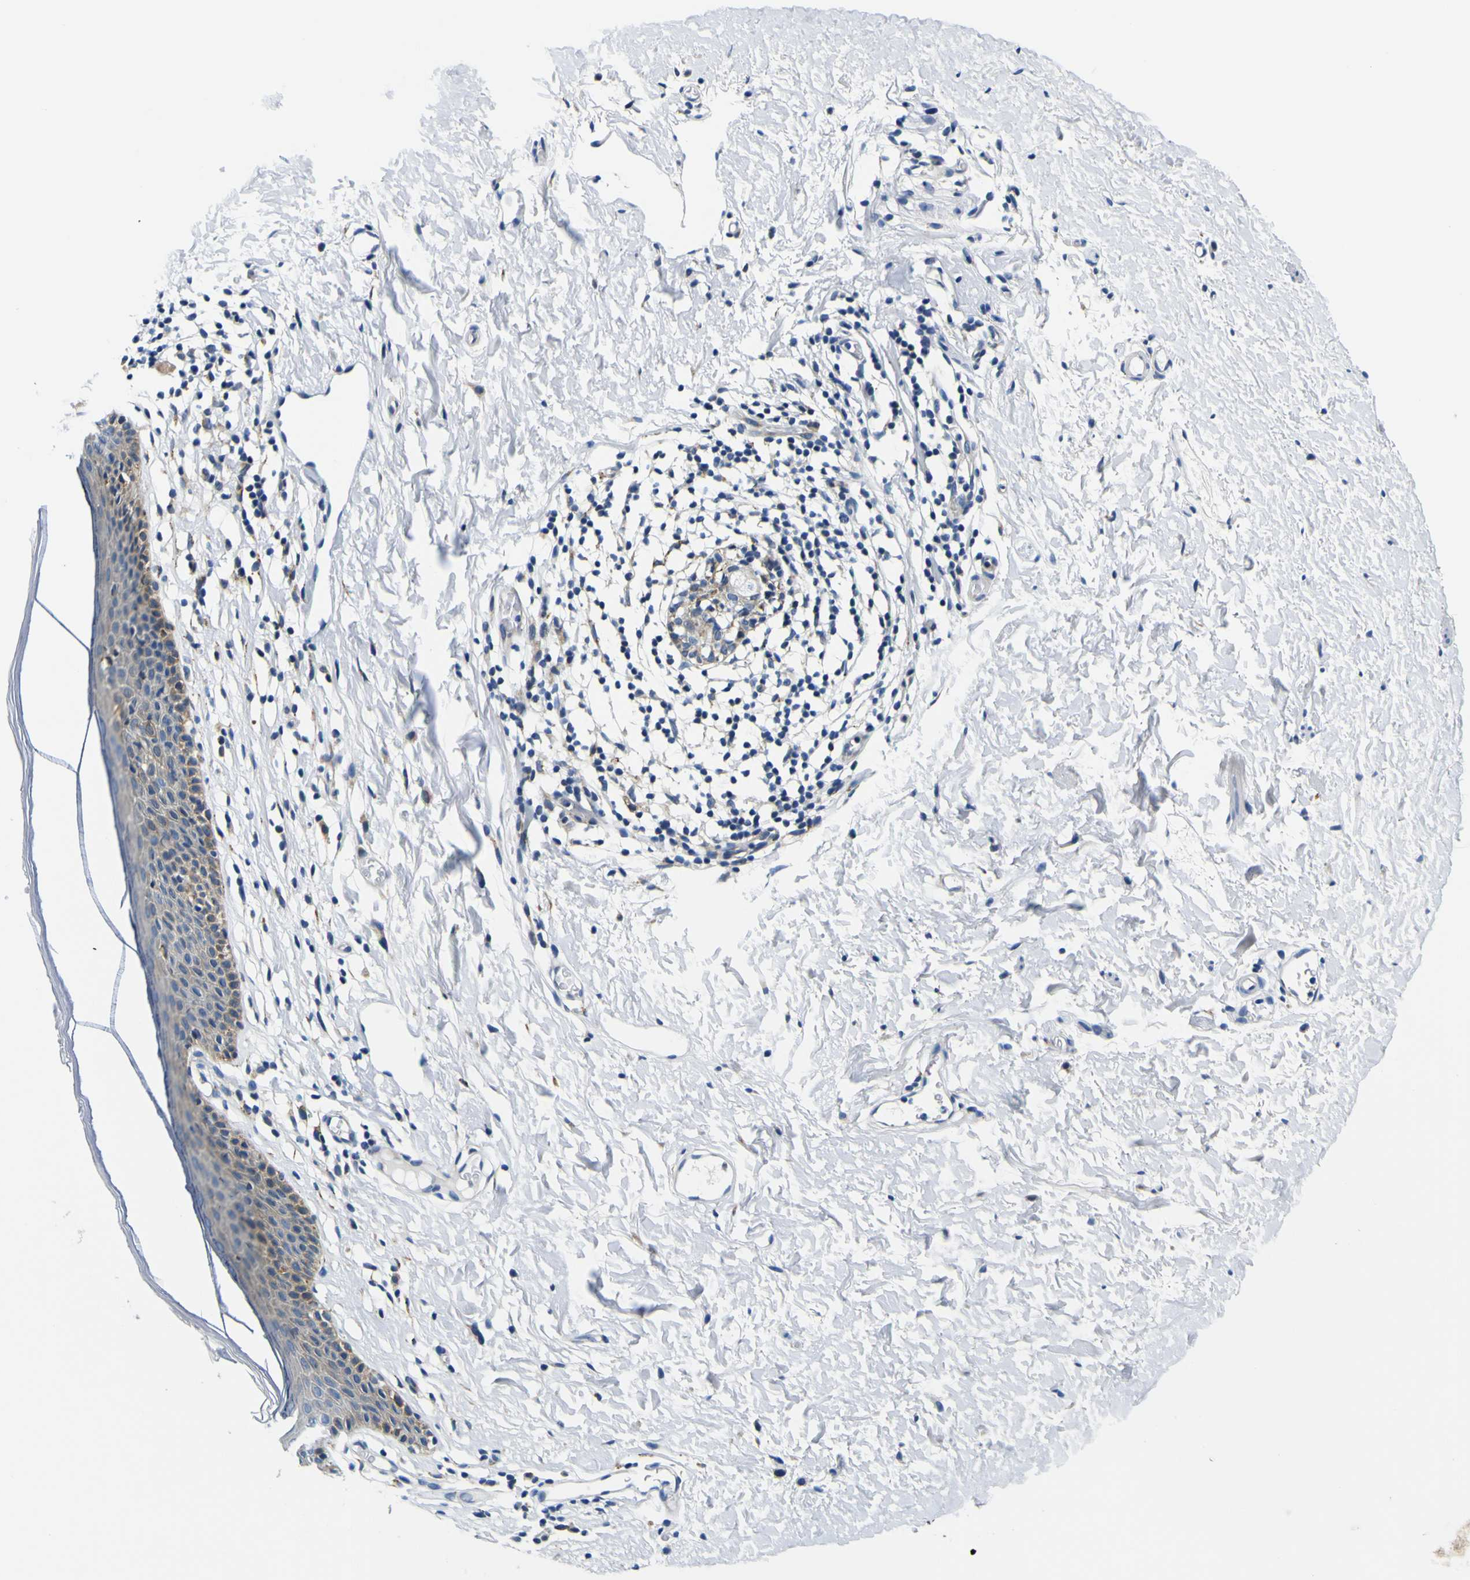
{"staining": {"intensity": "moderate", "quantity": "<25%", "location": "cytoplasmic/membranous"}, "tissue": "skin", "cell_type": "Epidermal cells", "image_type": "normal", "snomed": [{"axis": "morphology", "description": "Normal tissue, NOS"}, {"axis": "topography", "description": "Adipose tissue"}, {"axis": "topography", "description": "Vascular tissue"}, {"axis": "topography", "description": "Anal"}, {"axis": "topography", "description": "Peripheral nerve tissue"}], "caption": "Immunohistochemical staining of normal skin shows low levels of moderate cytoplasmic/membranous positivity in approximately <25% of epidermal cells. (DAB = brown stain, brightfield microscopy at high magnification).", "gene": "NLRP3", "patient": {"sex": "female", "age": 54}}